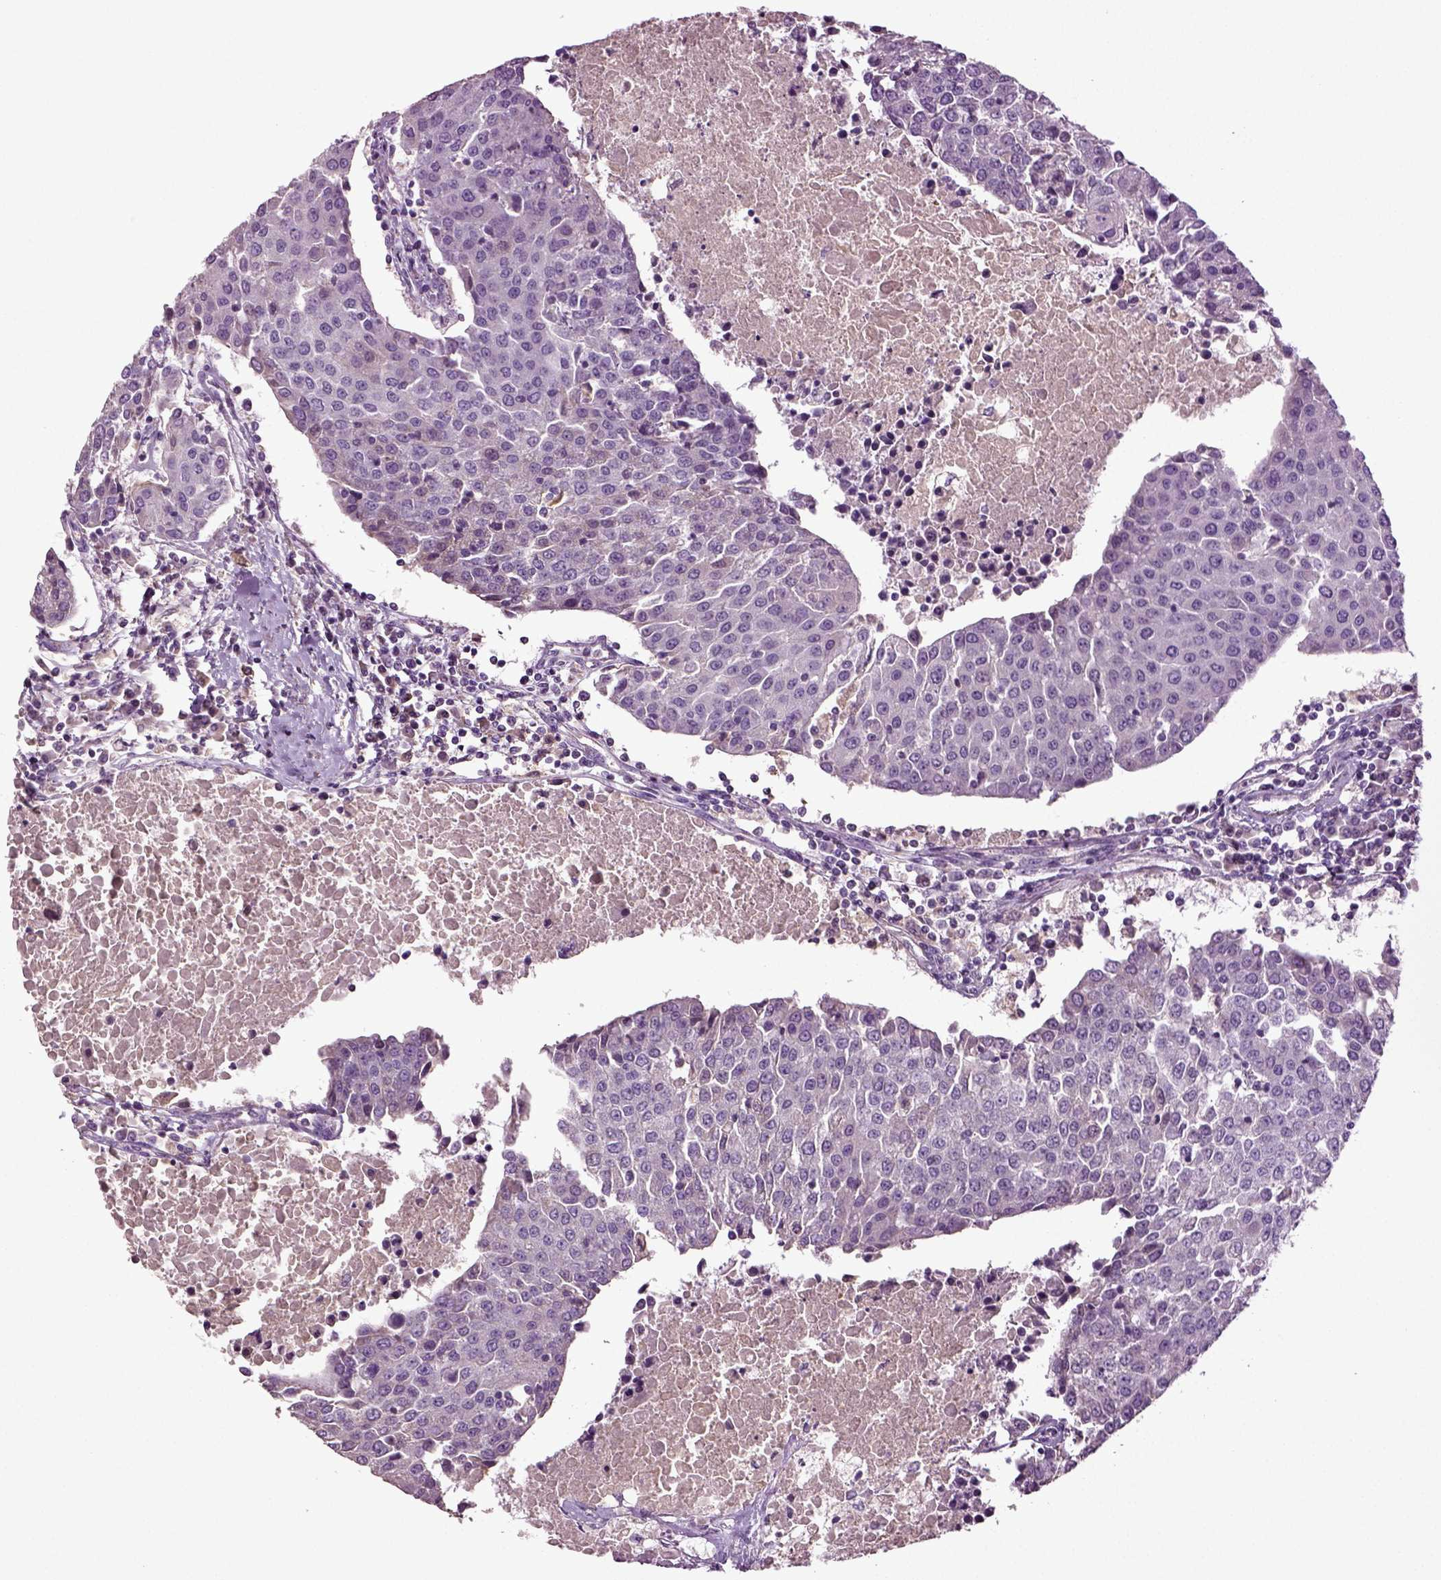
{"staining": {"intensity": "negative", "quantity": "none", "location": "none"}, "tissue": "urothelial cancer", "cell_type": "Tumor cells", "image_type": "cancer", "snomed": [{"axis": "morphology", "description": "Urothelial carcinoma, High grade"}, {"axis": "topography", "description": "Urinary bladder"}], "caption": "A photomicrograph of human high-grade urothelial carcinoma is negative for staining in tumor cells. (Brightfield microscopy of DAB (3,3'-diaminobenzidine) immunohistochemistry at high magnification).", "gene": "DEFB118", "patient": {"sex": "female", "age": 85}}